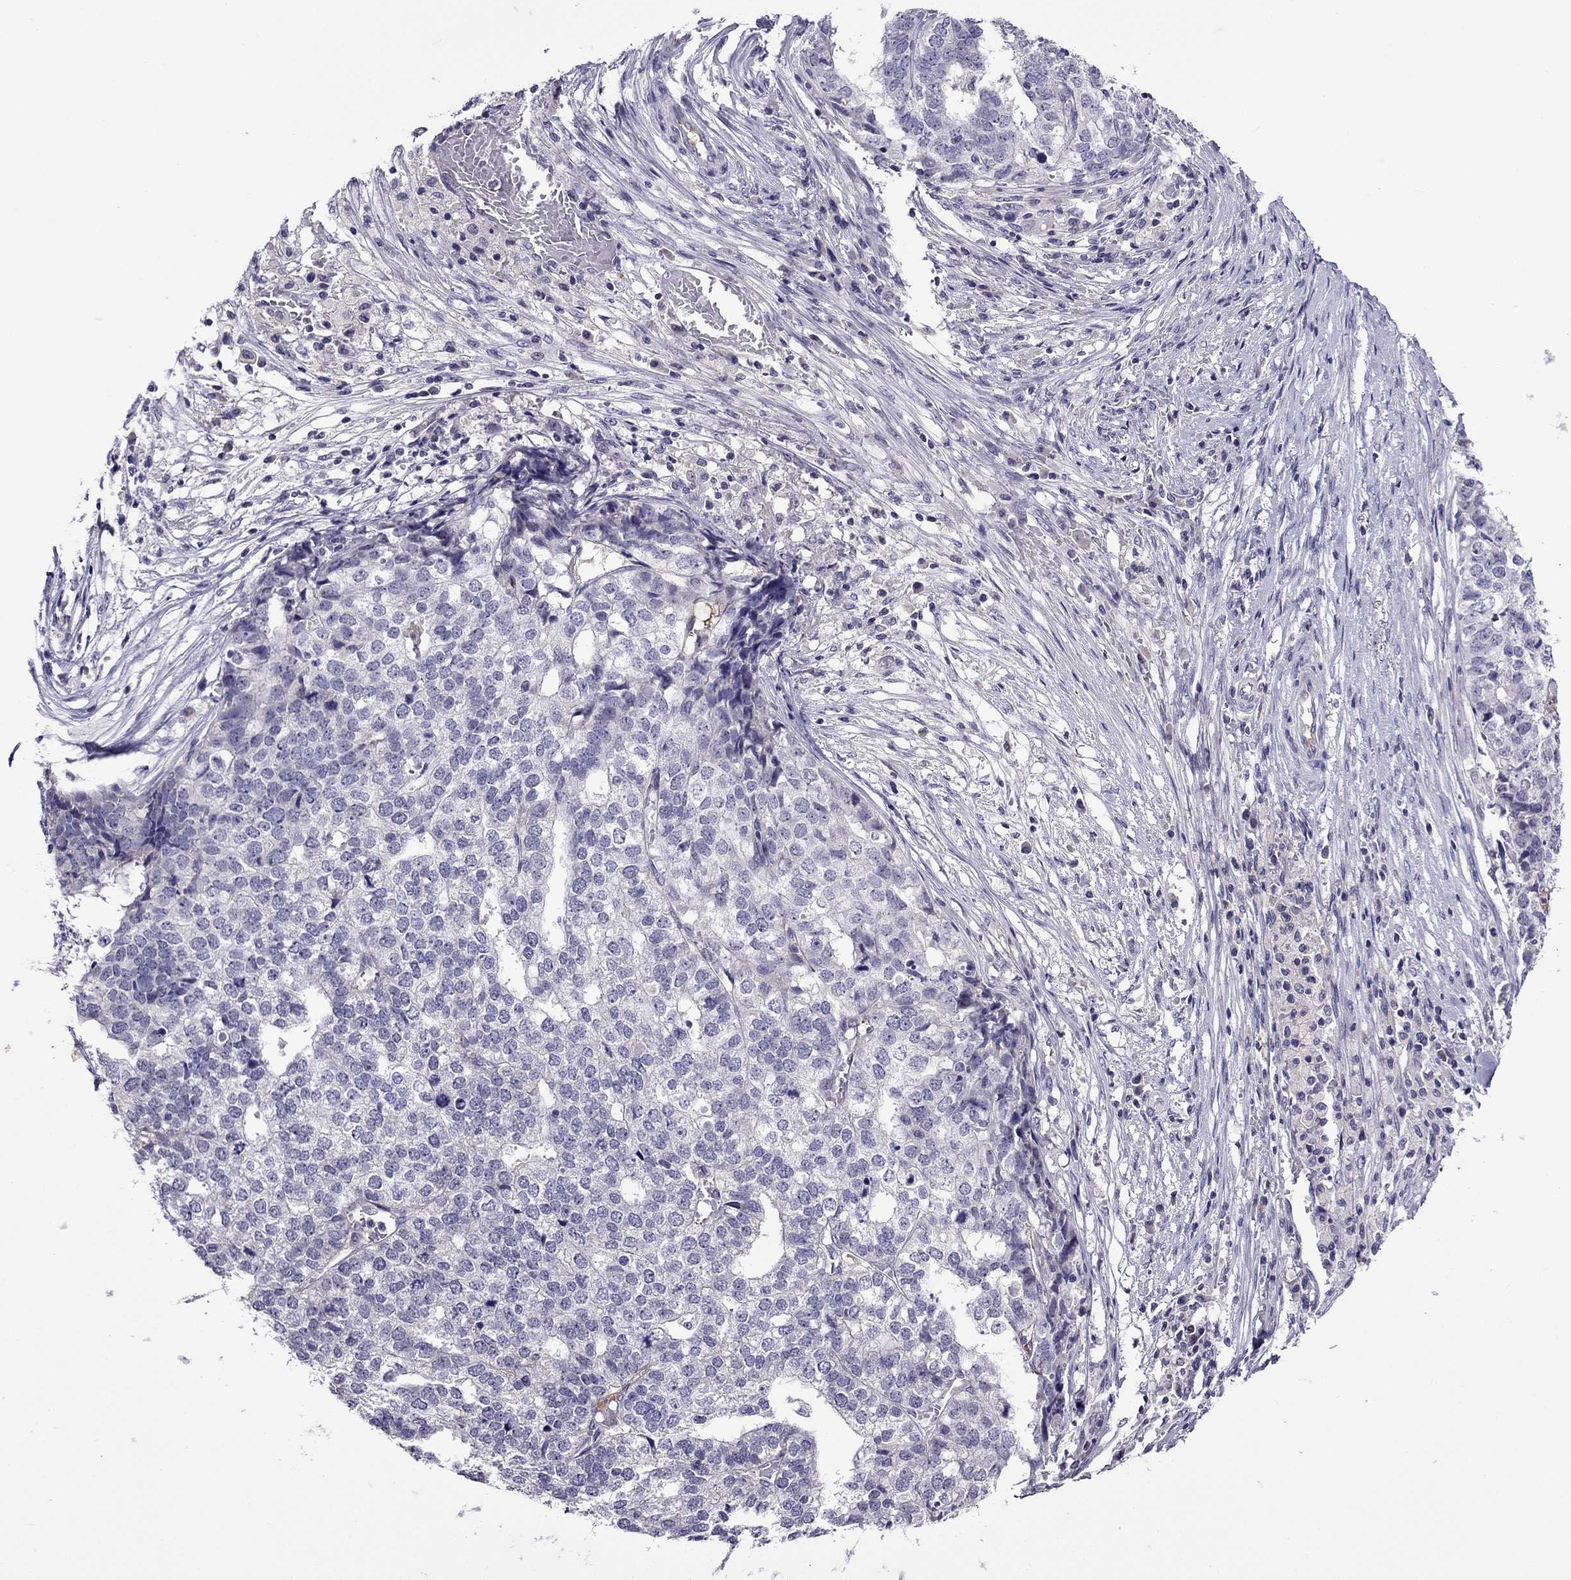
{"staining": {"intensity": "negative", "quantity": "none", "location": "none"}, "tissue": "stomach cancer", "cell_type": "Tumor cells", "image_type": "cancer", "snomed": [{"axis": "morphology", "description": "Adenocarcinoma, NOS"}, {"axis": "topography", "description": "Stomach"}], "caption": "A high-resolution photomicrograph shows immunohistochemistry staining of stomach cancer (adenocarcinoma), which reveals no significant staining in tumor cells. (DAB IHC with hematoxylin counter stain).", "gene": "SPTBN4", "patient": {"sex": "male", "age": 69}}